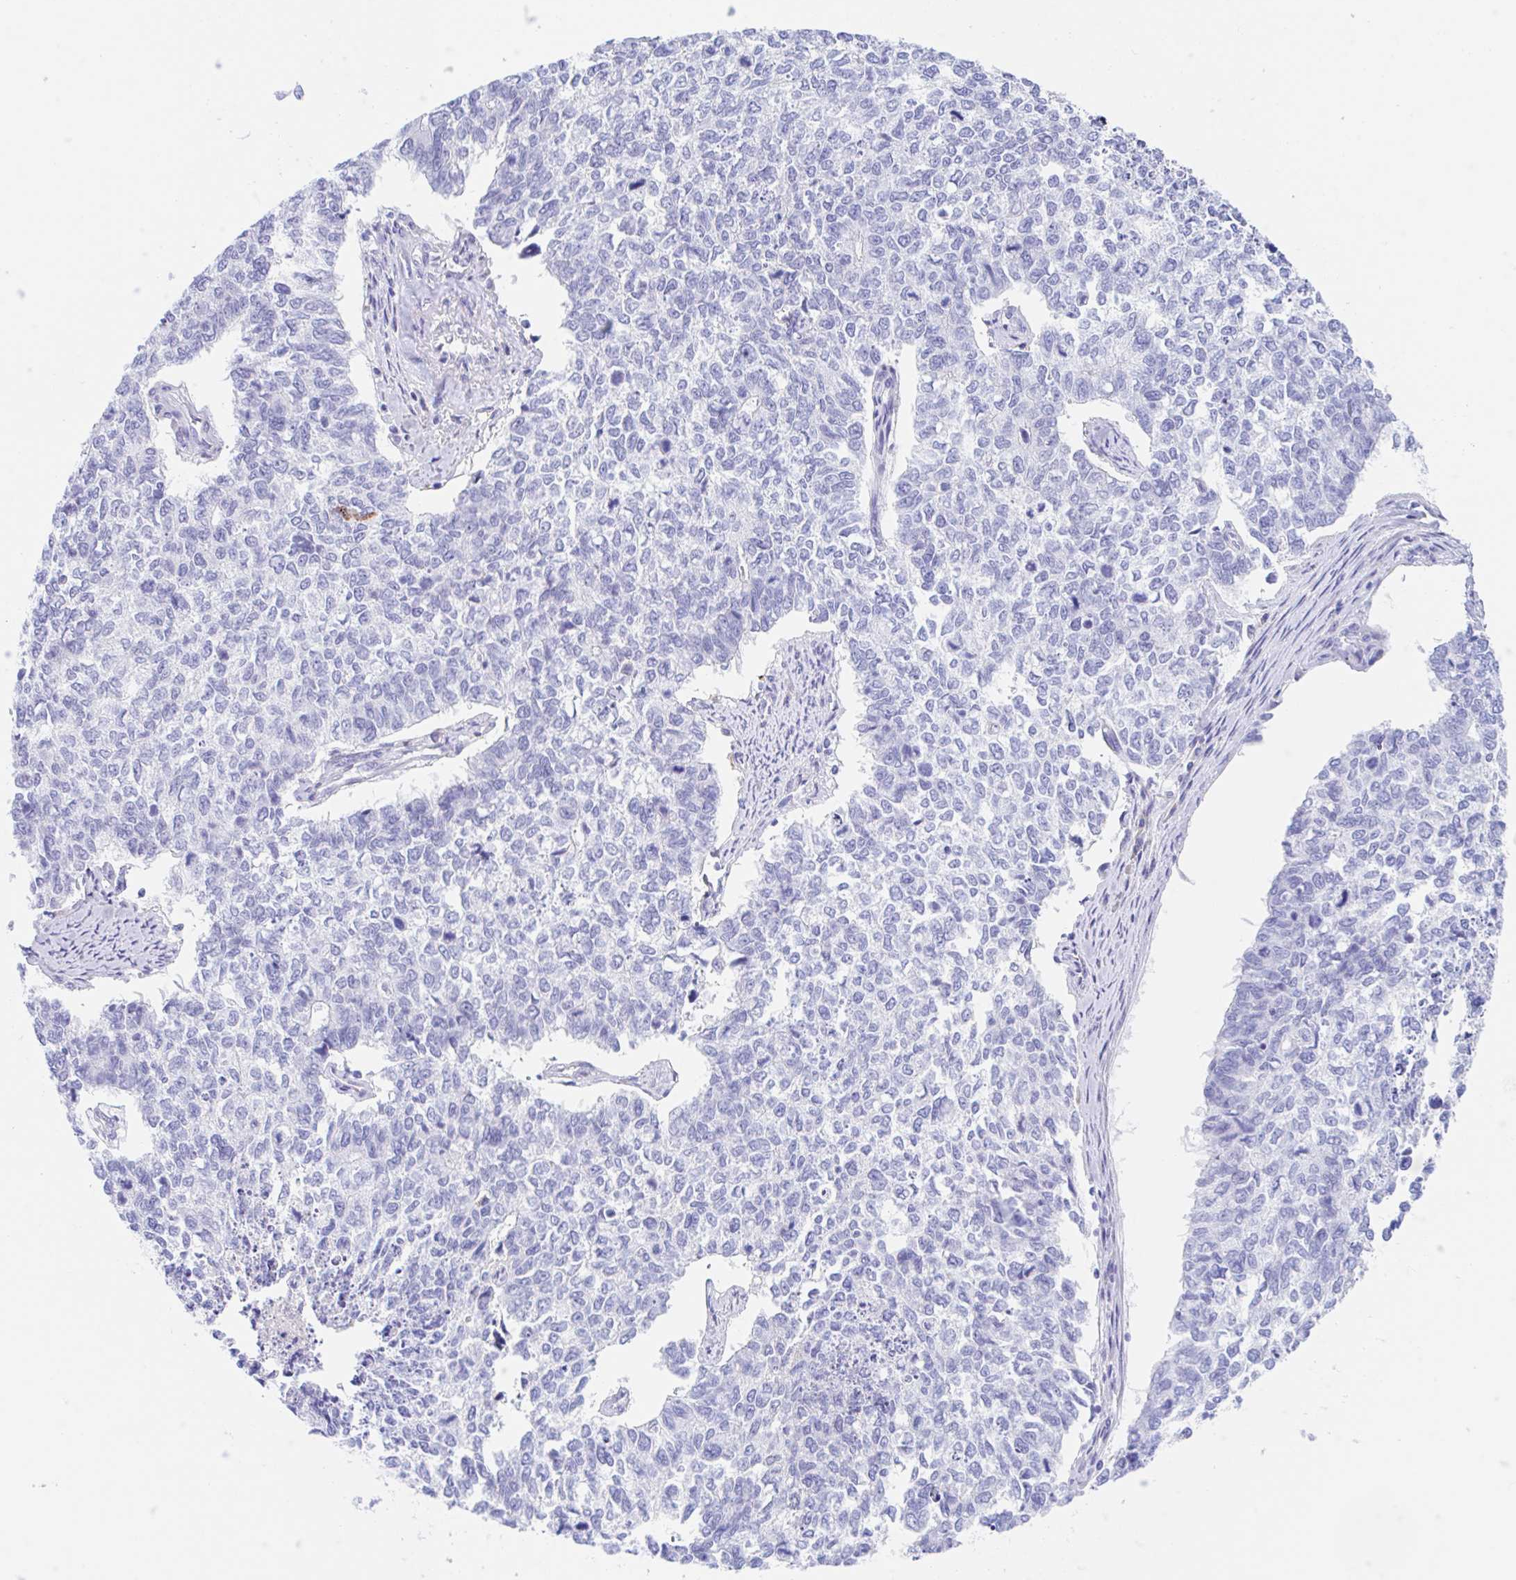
{"staining": {"intensity": "negative", "quantity": "none", "location": "none"}, "tissue": "cervical cancer", "cell_type": "Tumor cells", "image_type": "cancer", "snomed": [{"axis": "morphology", "description": "Adenocarcinoma, NOS"}, {"axis": "topography", "description": "Cervix"}], "caption": "Adenocarcinoma (cervical) stained for a protein using IHC reveals no staining tumor cells.", "gene": "ANKRD9", "patient": {"sex": "female", "age": 63}}